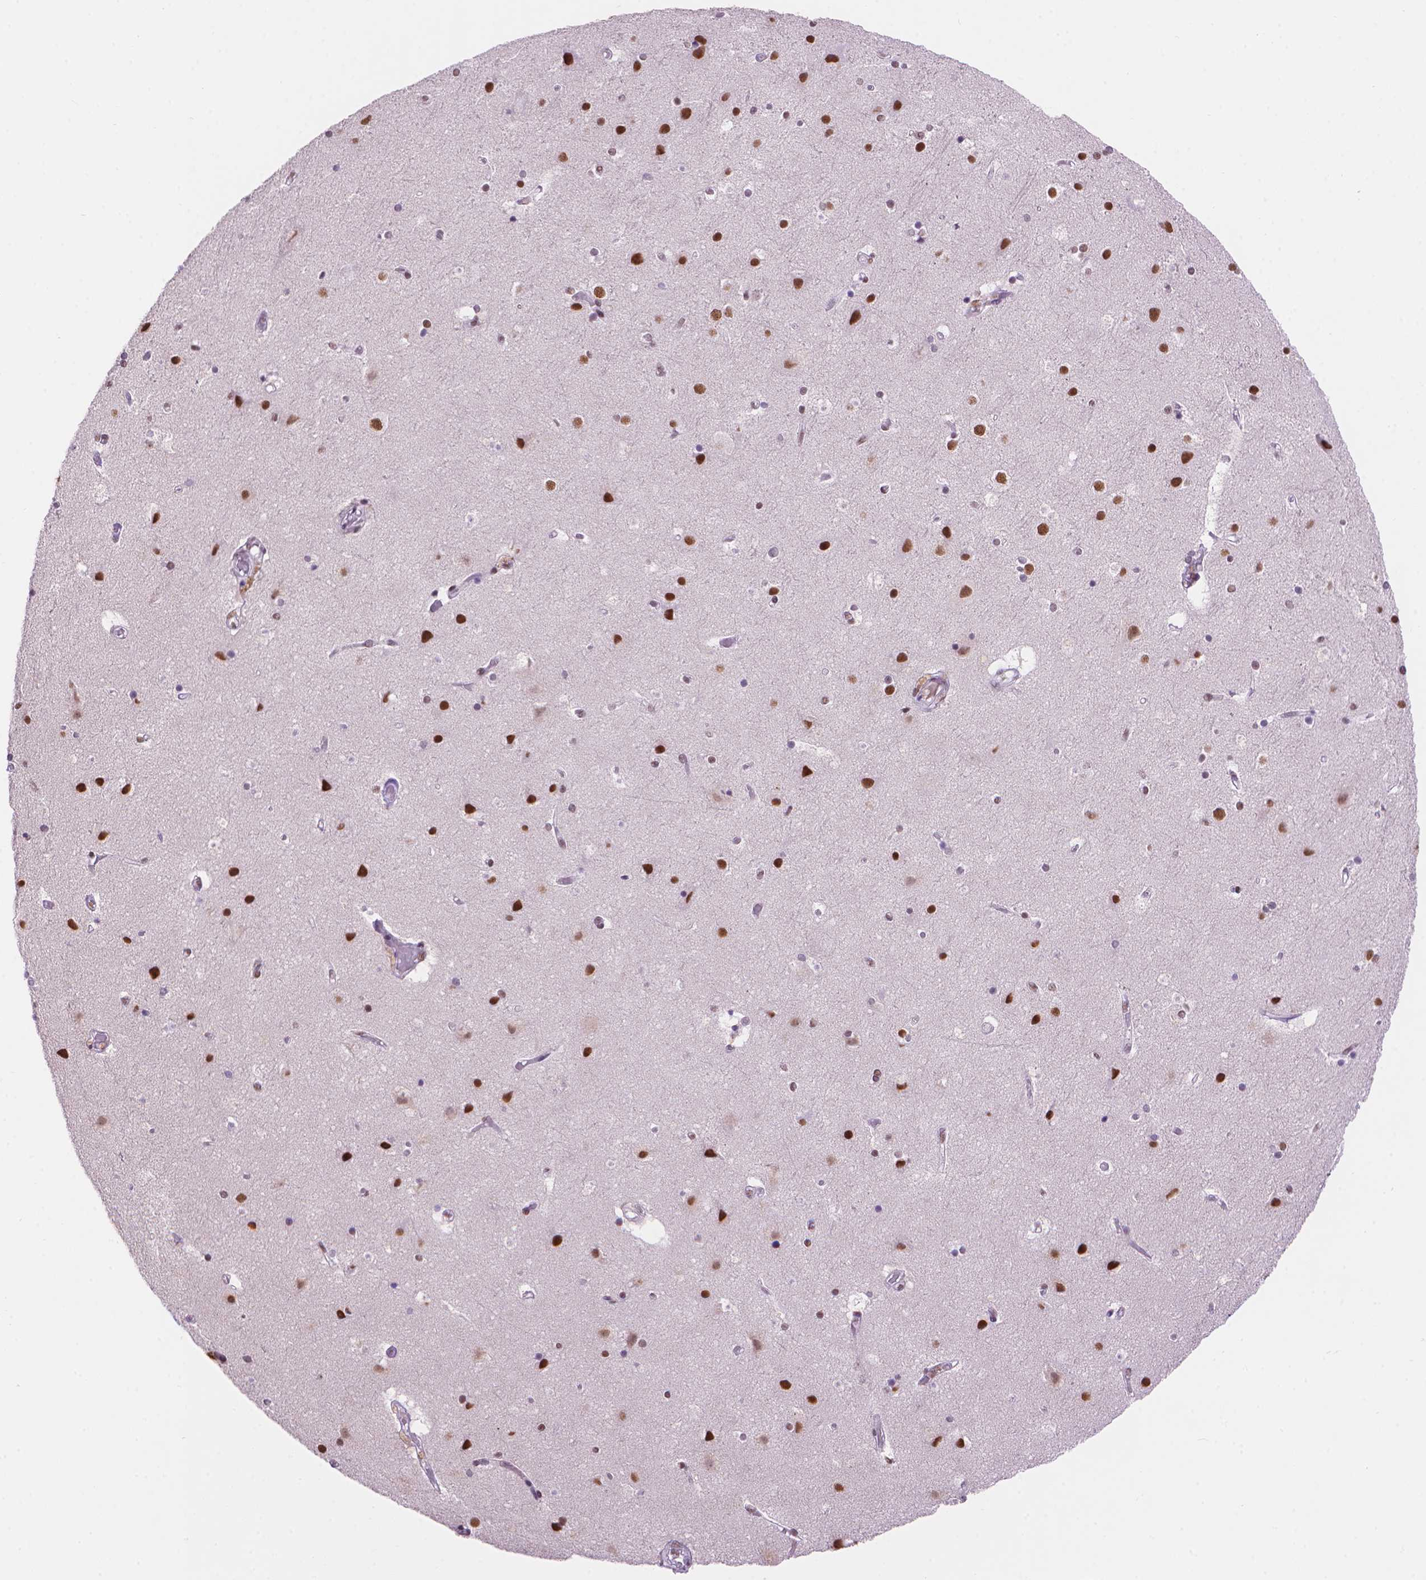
{"staining": {"intensity": "moderate", "quantity": "<25%", "location": "nuclear"}, "tissue": "cerebral cortex", "cell_type": "Endothelial cells", "image_type": "normal", "snomed": [{"axis": "morphology", "description": "Normal tissue, NOS"}, {"axis": "topography", "description": "Cerebral cortex"}], "caption": "Endothelial cells demonstrate low levels of moderate nuclear expression in approximately <25% of cells in unremarkable cerebral cortex. The staining was performed using DAB to visualize the protein expression in brown, while the nuclei were stained in blue with hematoxylin (Magnification: 20x).", "gene": "RPA4", "patient": {"sex": "female", "age": 52}}